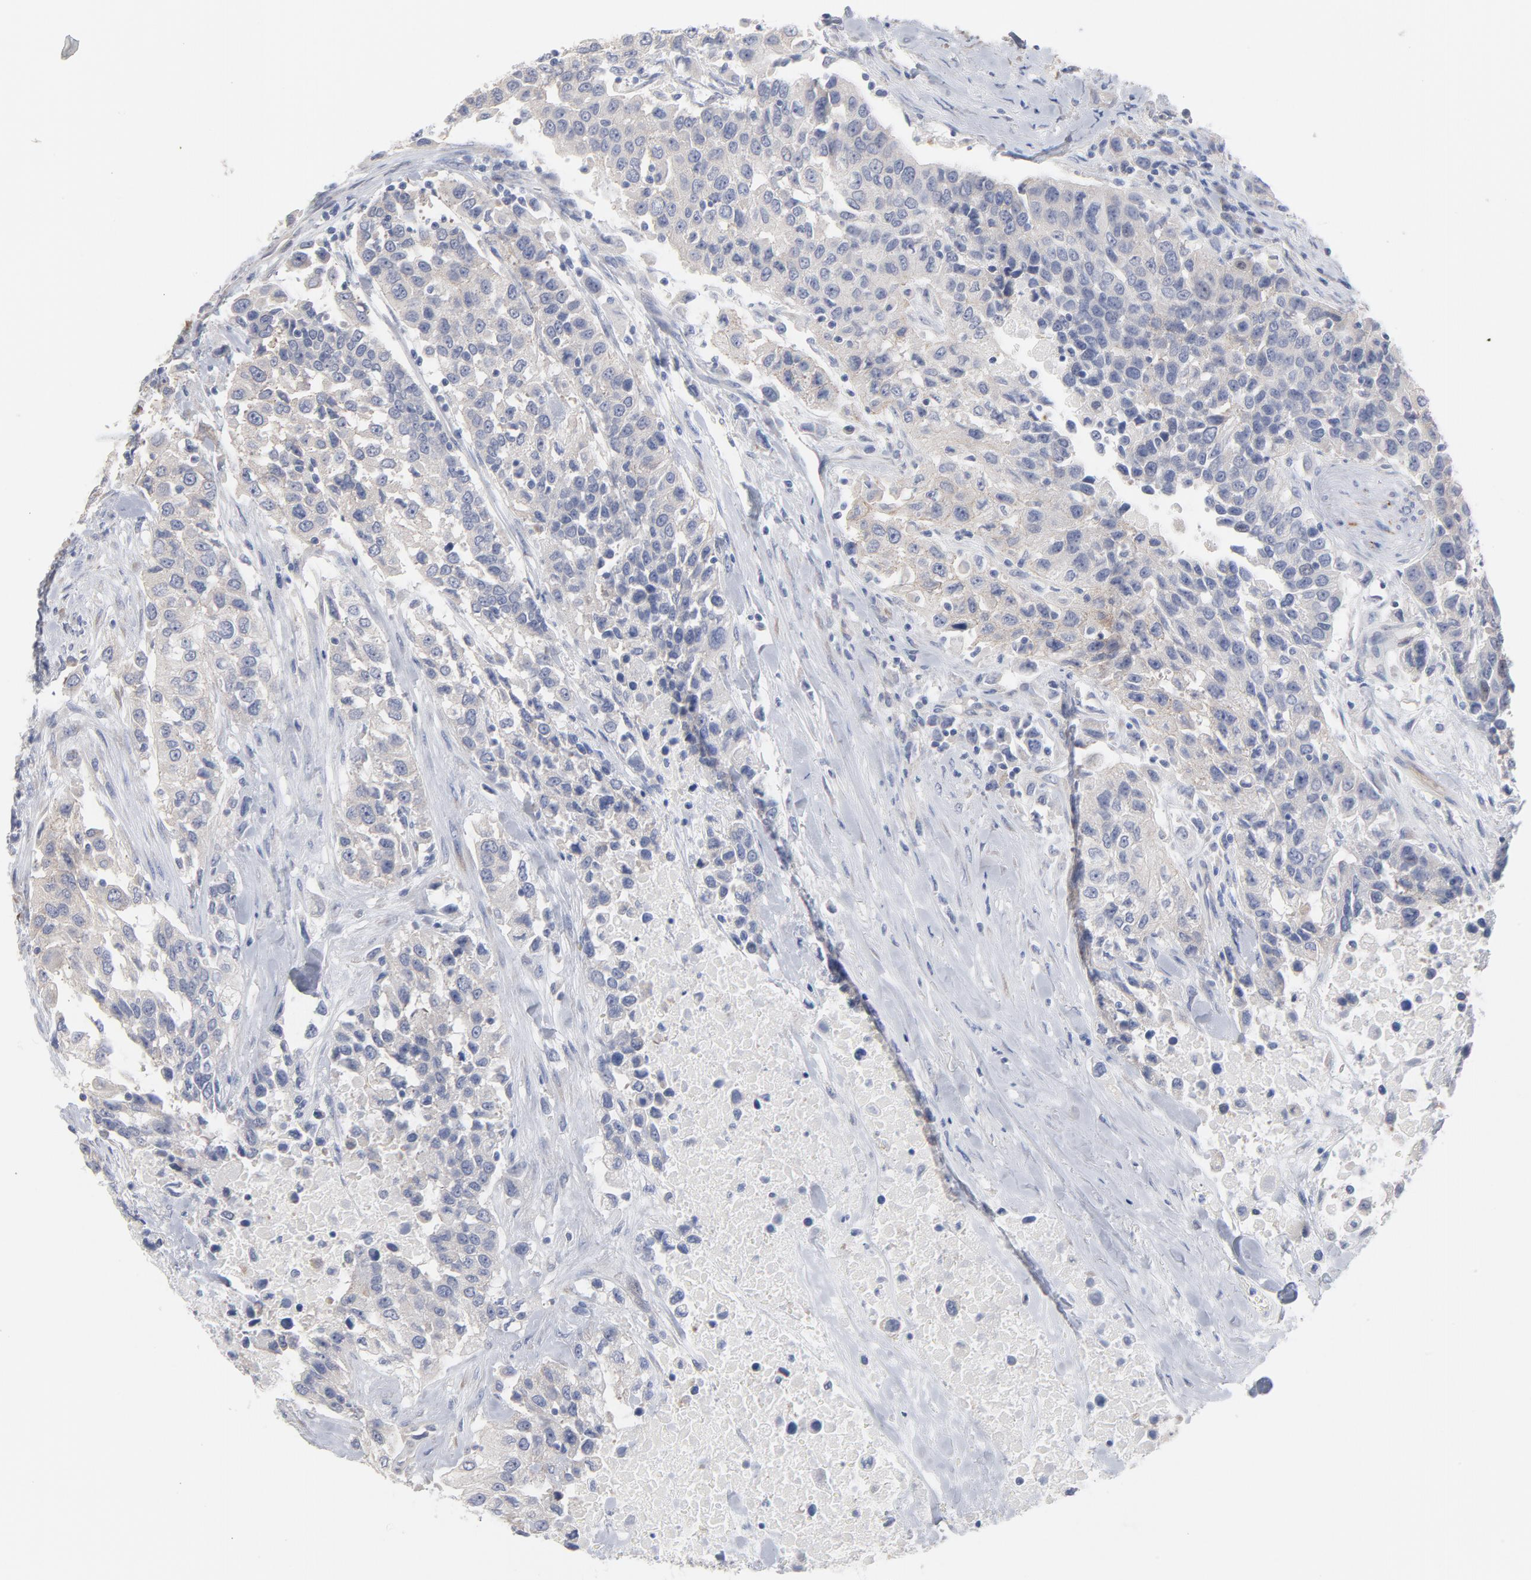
{"staining": {"intensity": "weak", "quantity": ">75%", "location": "cytoplasmic/membranous"}, "tissue": "urothelial cancer", "cell_type": "Tumor cells", "image_type": "cancer", "snomed": [{"axis": "morphology", "description": "Urothelial carcinoma, High grade"}, {"axis": "topography", "description": "Urinary bladder"}], "caption": "Protein expression analysis of urothelial cancer exhibits weak cytoplasmic/membranous expression in approximately >75% of tumor cells.", "gene": "CPE", "patient": {"sex": "female", "age": 80}}